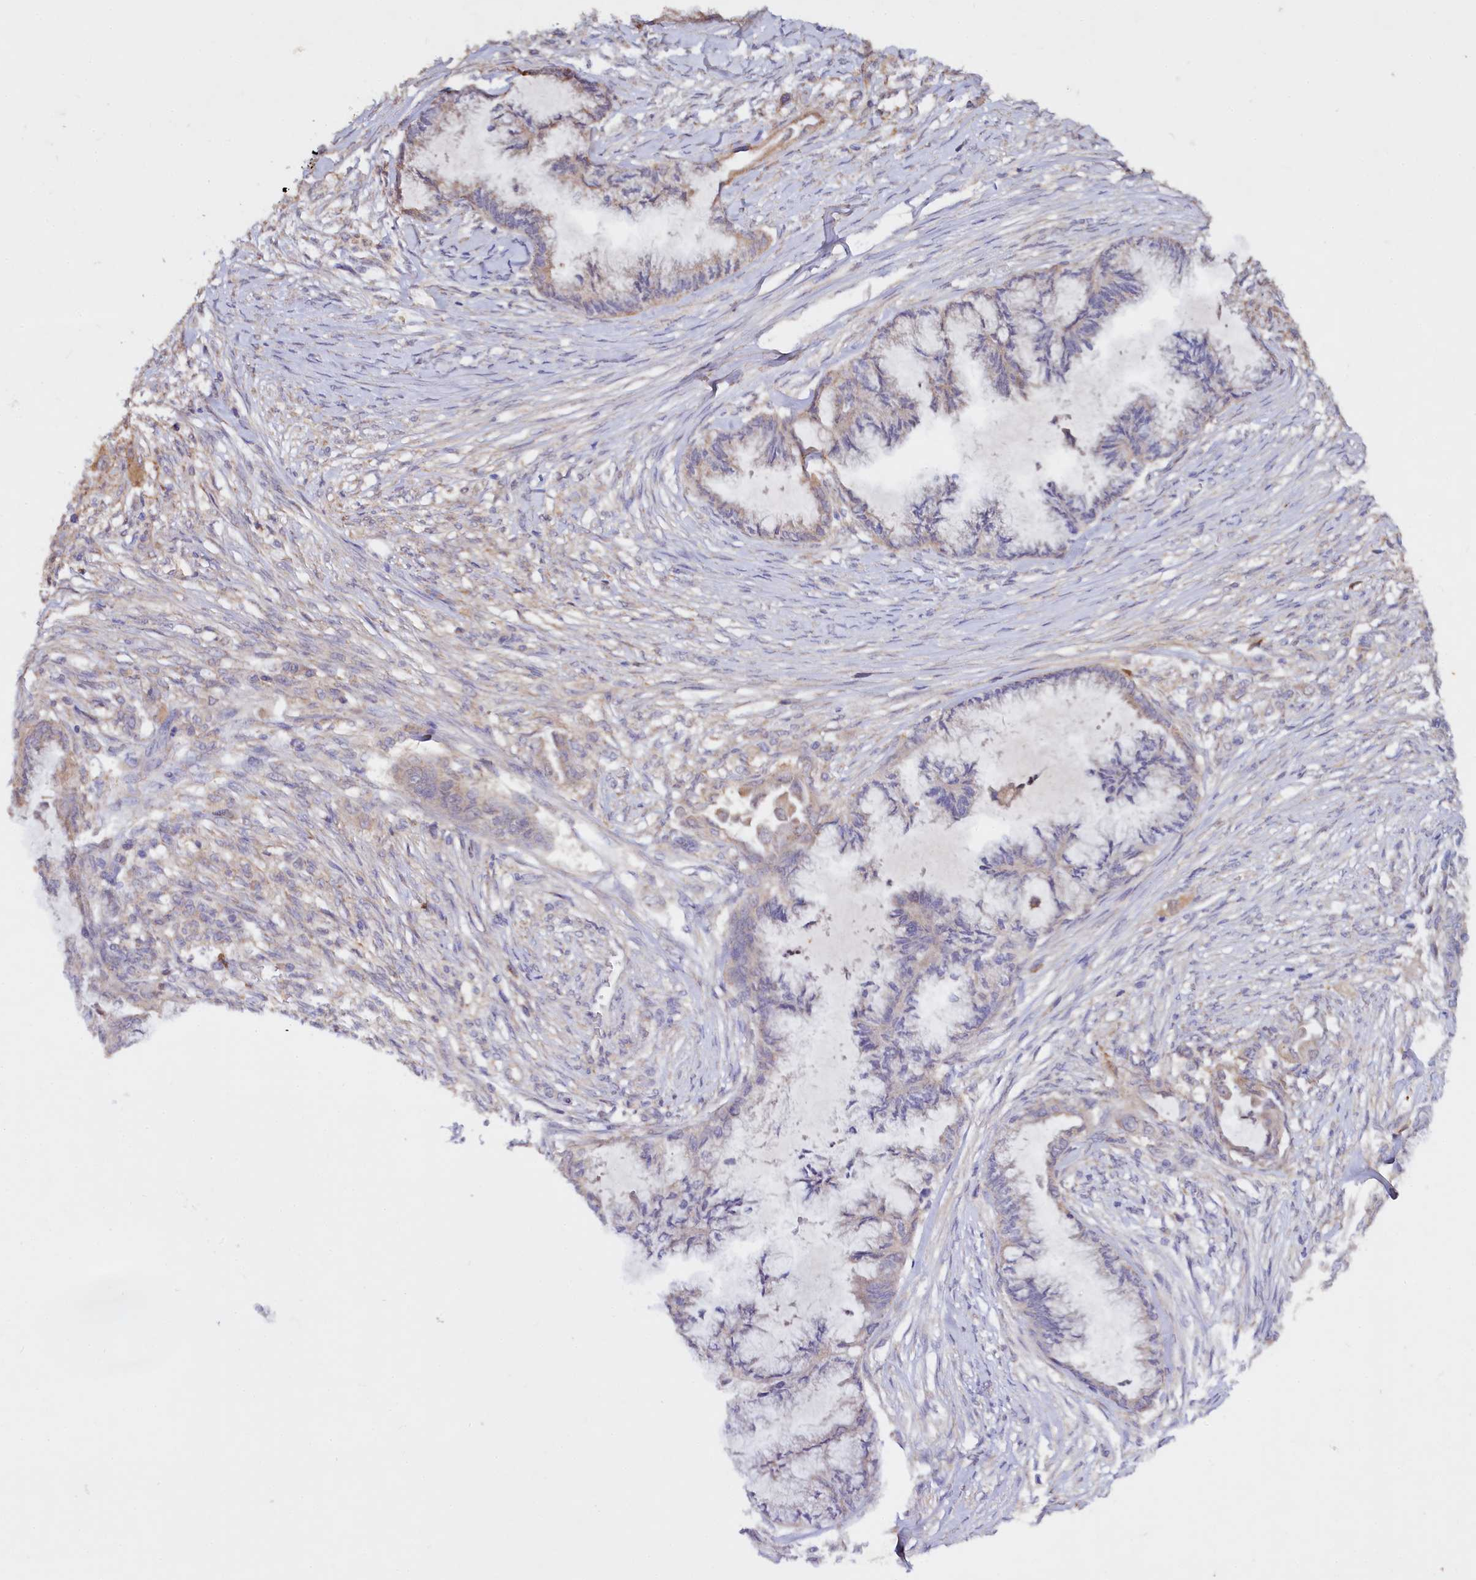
{"staining": {"intensity": "negative", "quantity": "none", "location": "none"}, "tissue": "endometrial cancer", "cell_type": "Tumor cells", "image_type": "cancer", "snomed": [{"axis": "morphology", "description": "Adenocarcinoma, NOS"}, {"axis": "topography", "description": "Endometrium"}], "caption": "Immunohistochemical staining of human endometrial cancer (adenocarcinoma) shows no significant positivity in tumor cells.", "gene": "ETFBKMT", "patient": {"sex": "female", "age": 86}}